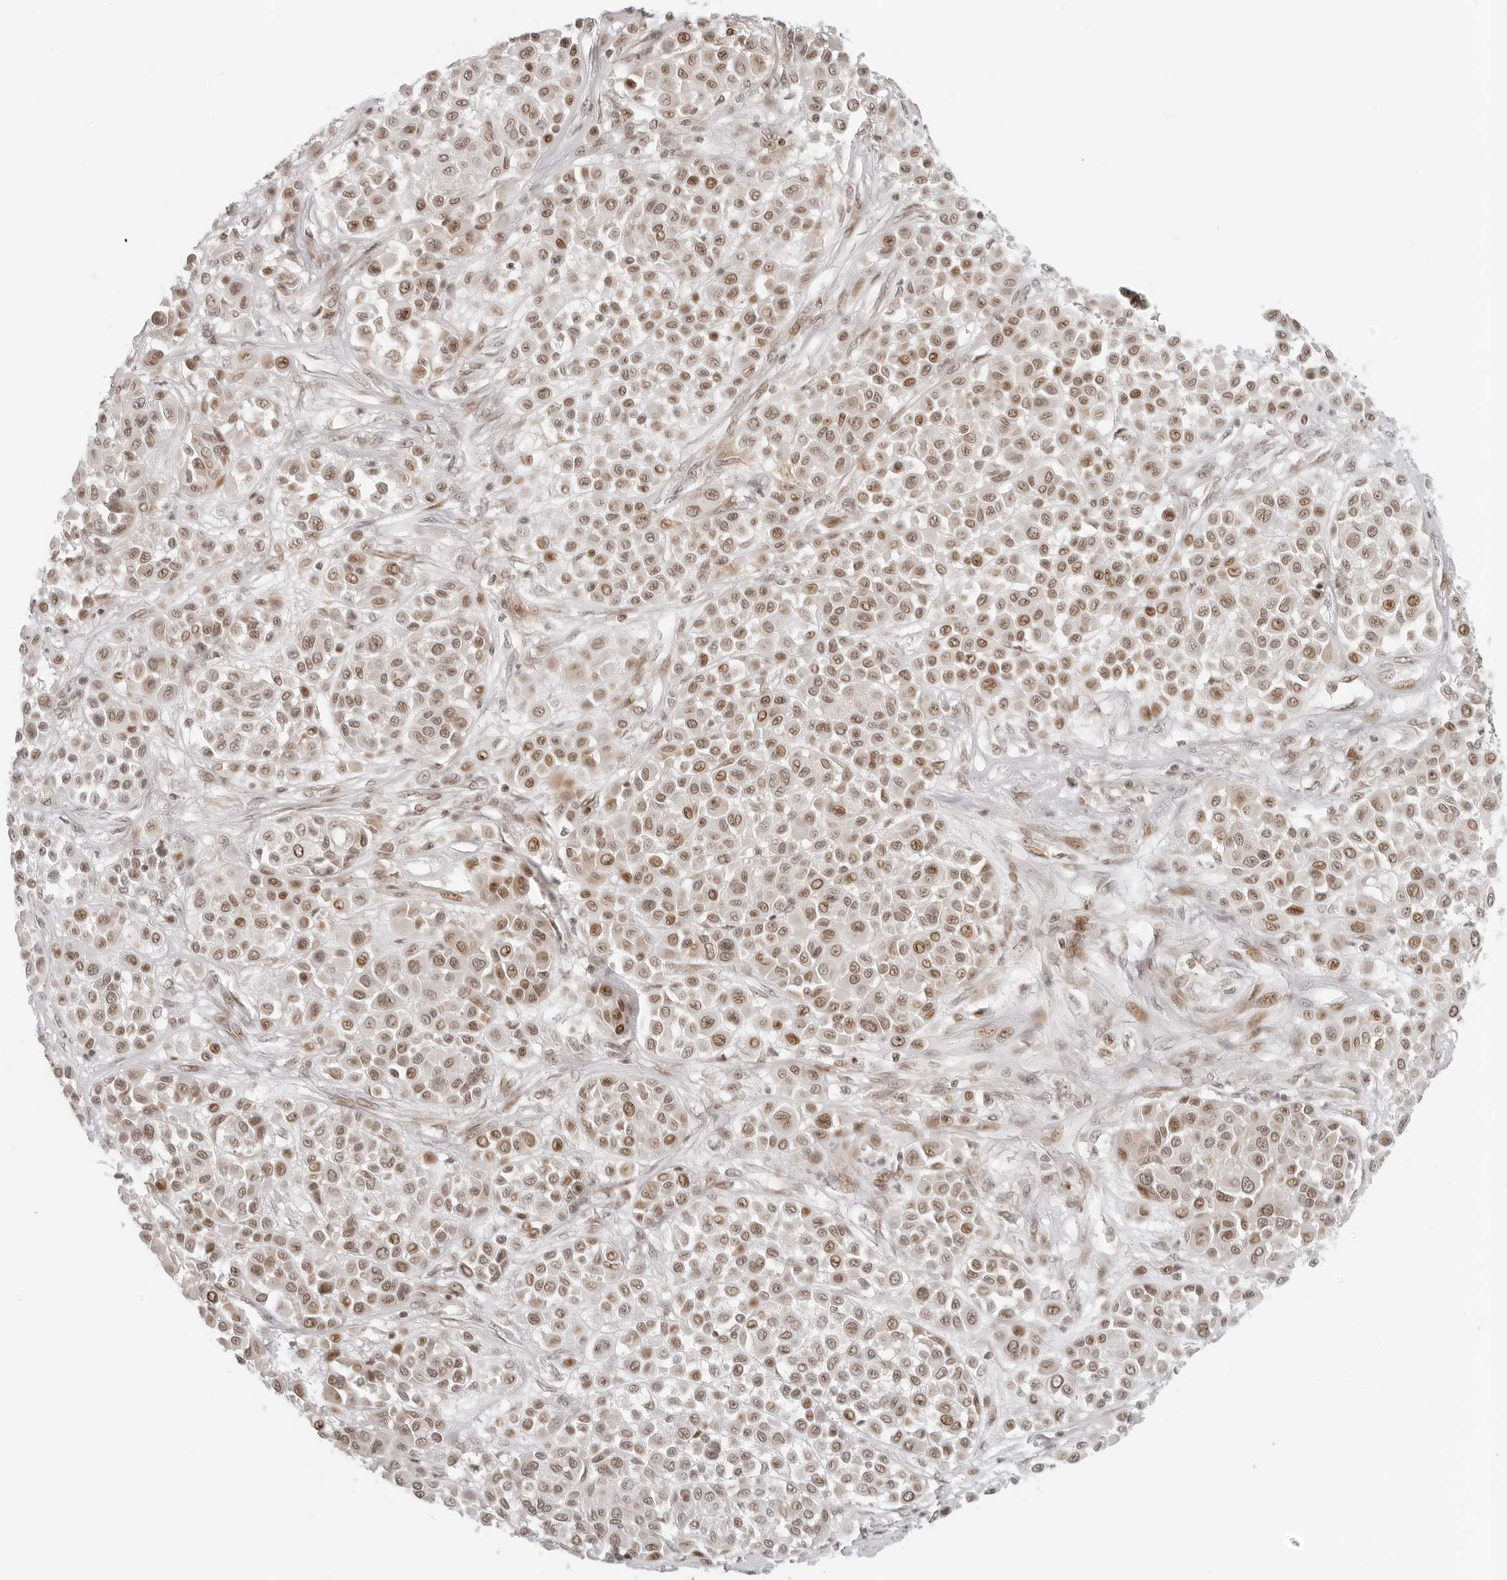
{"staining": {"intensity": "moderate", "quantity": ">75%", "location": "nuclear"}, "tissue": "melanoma", "cell_type": "Tumor cells", "image_type": "cancer", "snomed": [{"axis": "morphology", "description": "Malignant melanoma, Metastatic site"}, {"axis": "topography", "description": "Soft tissue"}], "caption": "Immunohistochemistry (IHC) staining of melanoma, which exhibits medium levels of moderate nuclear staining in about >75% of tumor cells indicating moderate nuclear protein expression. The staining was performed using DAB (brown) for protein detection and nuclei were counterstained in hematoxylin (blue).", "gene": "ZNF407", "patient": {"sex": "male", "age": 41}}